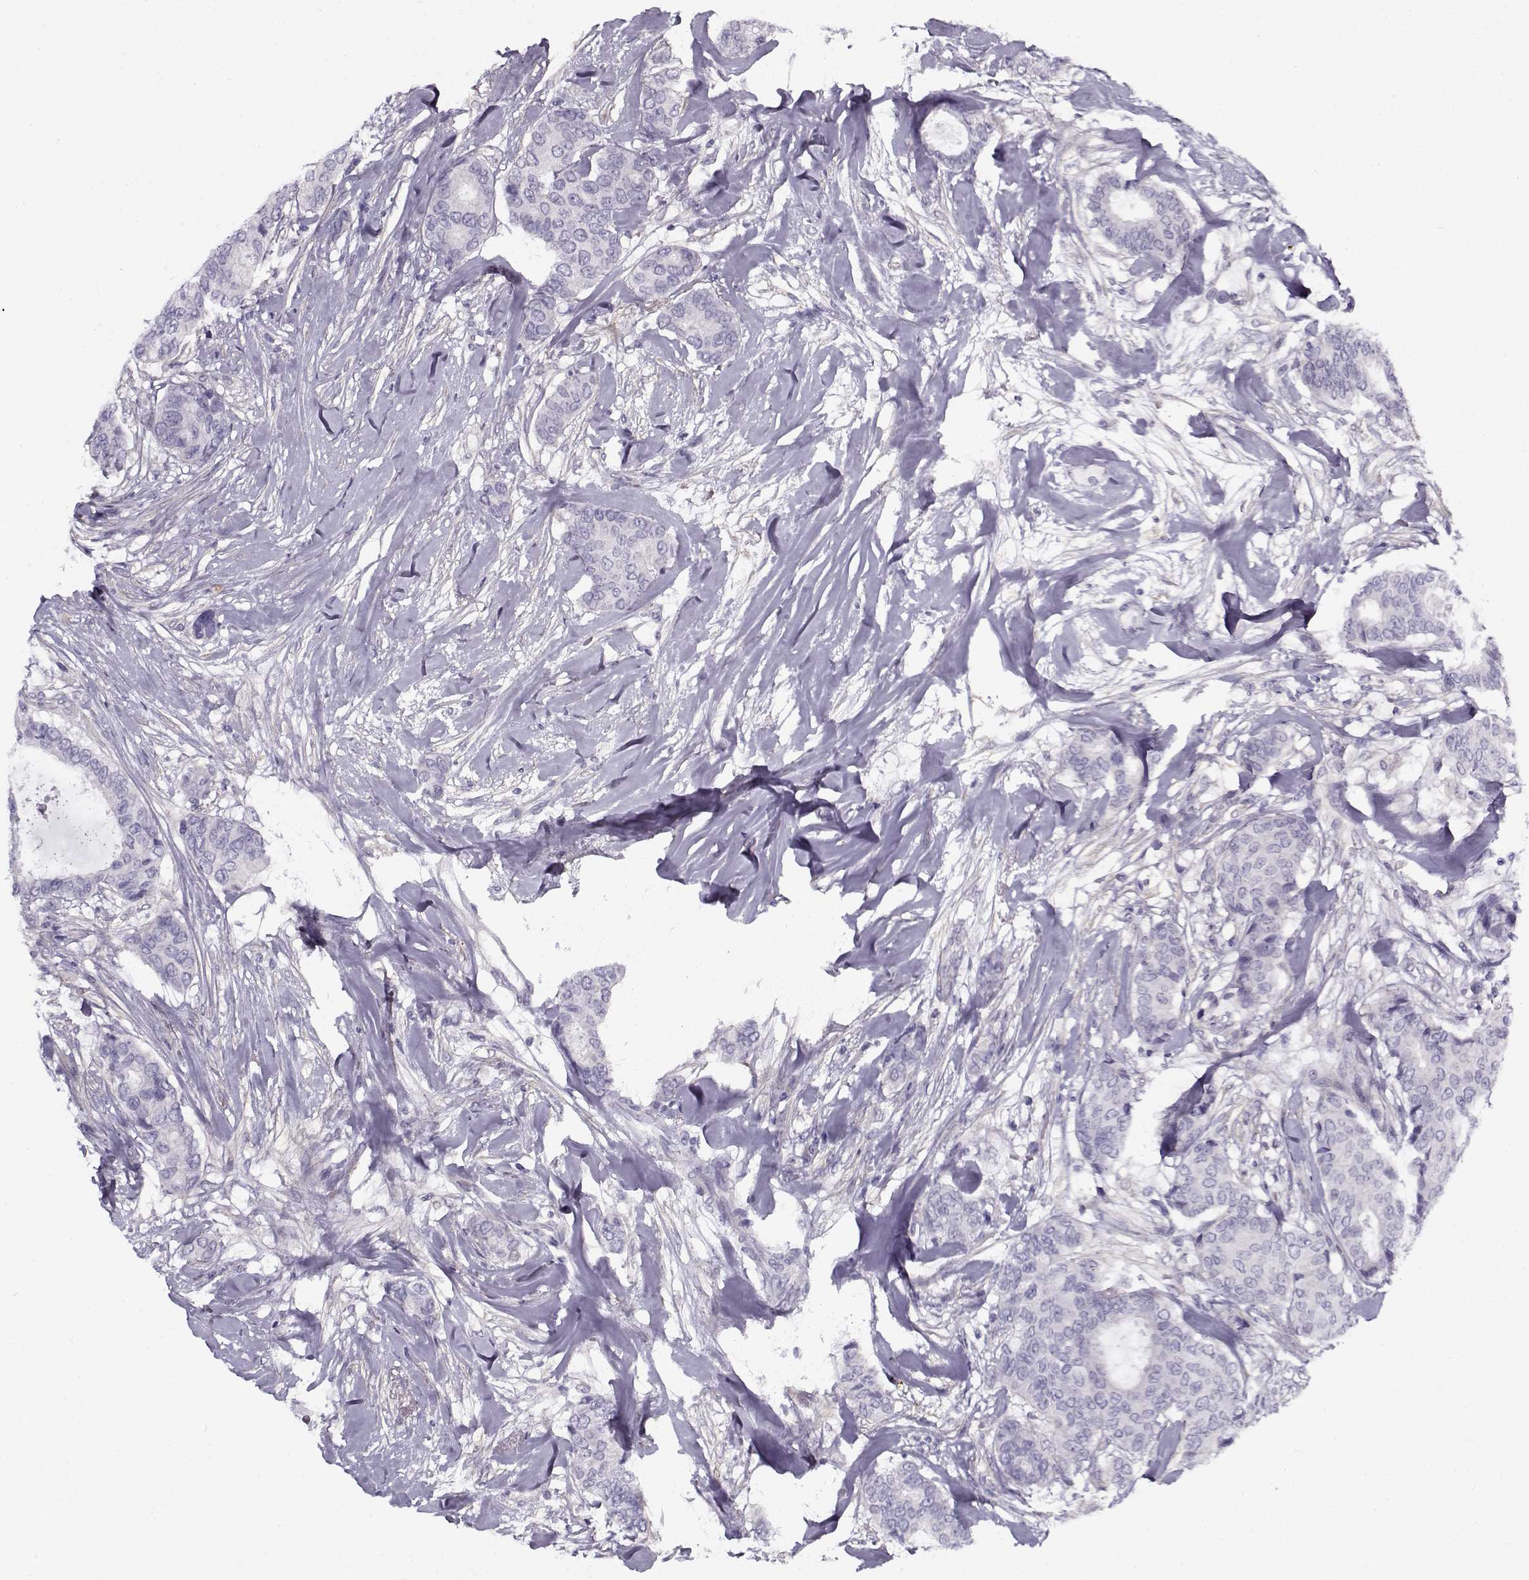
{"staining": {"intensity": "negative", "quantity": "none", "location": "none"}, "tissue": "breast cancer", "cell_type": "Tumor cells", "image_type": "cancer", "snomed": [{"axis": "morphology", "description": "Duct carcinoma"}, {"axis": "topography", "description": "Breast"}], "caption": "Infiltrating ductal carcinoma (breast) was stained to show a protein in brown. There is no significant staining in tumor cells.", "gene": "PP2D1", "patient": {"sex": "female", "age": 75}}